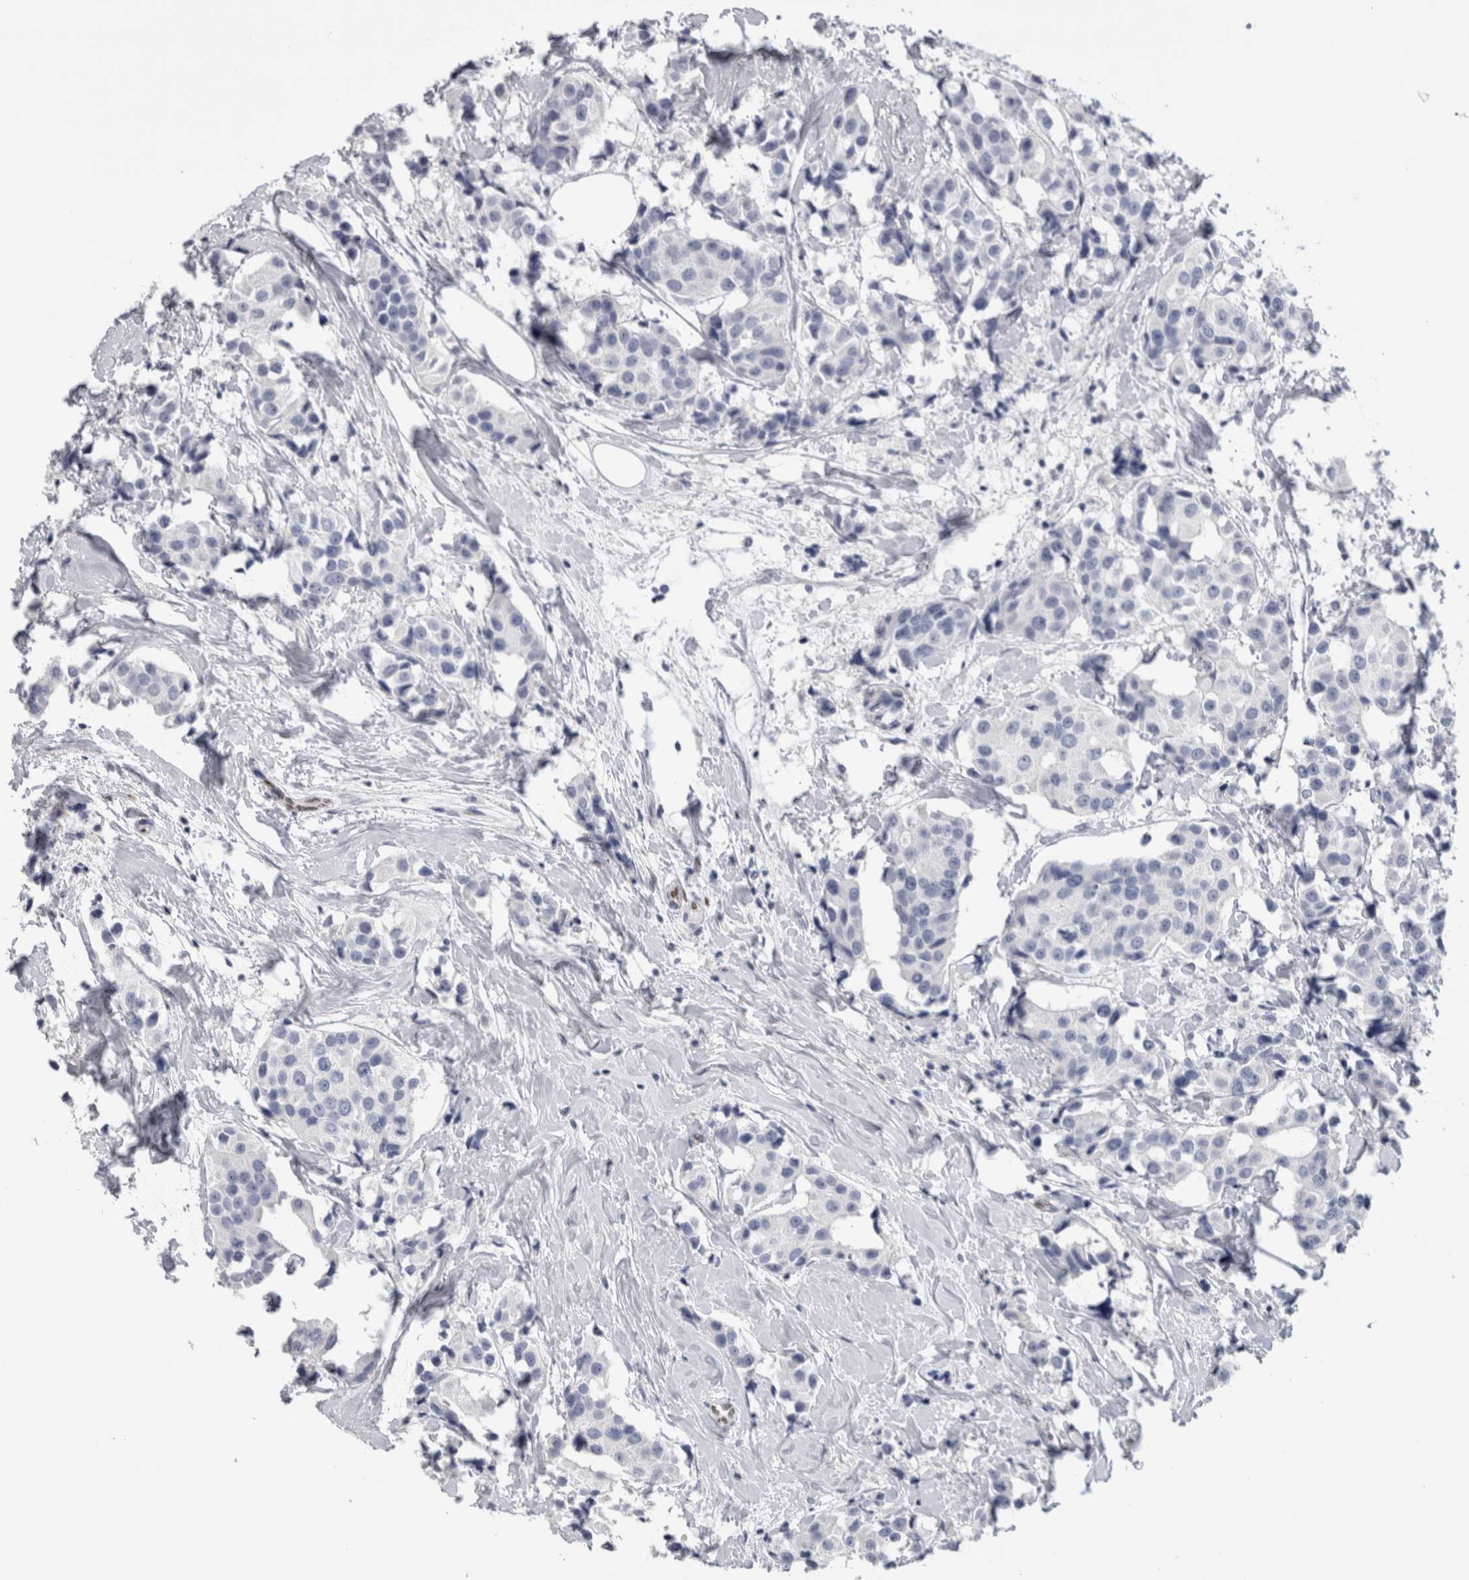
{"staining": {"intensity": "negative", "quantity": "none", "location": "none"}, "tissue": "breast cancer", "cell_type": "Tumor cells", "image_type": "cancer", "snomed": [{"axis": "morphology", "description": "Normal tissue, NOS"}, {"axis": "morphology", "description": "Duct carcinoma"}, {"axis": "topography", "description": "Breast"}], "caption": "Breast cancer was stained to show a protein in brown. There is no significant expression in tumor cells.", "gene": "IL33", "patient": {"sex": "female", "age": 39}}